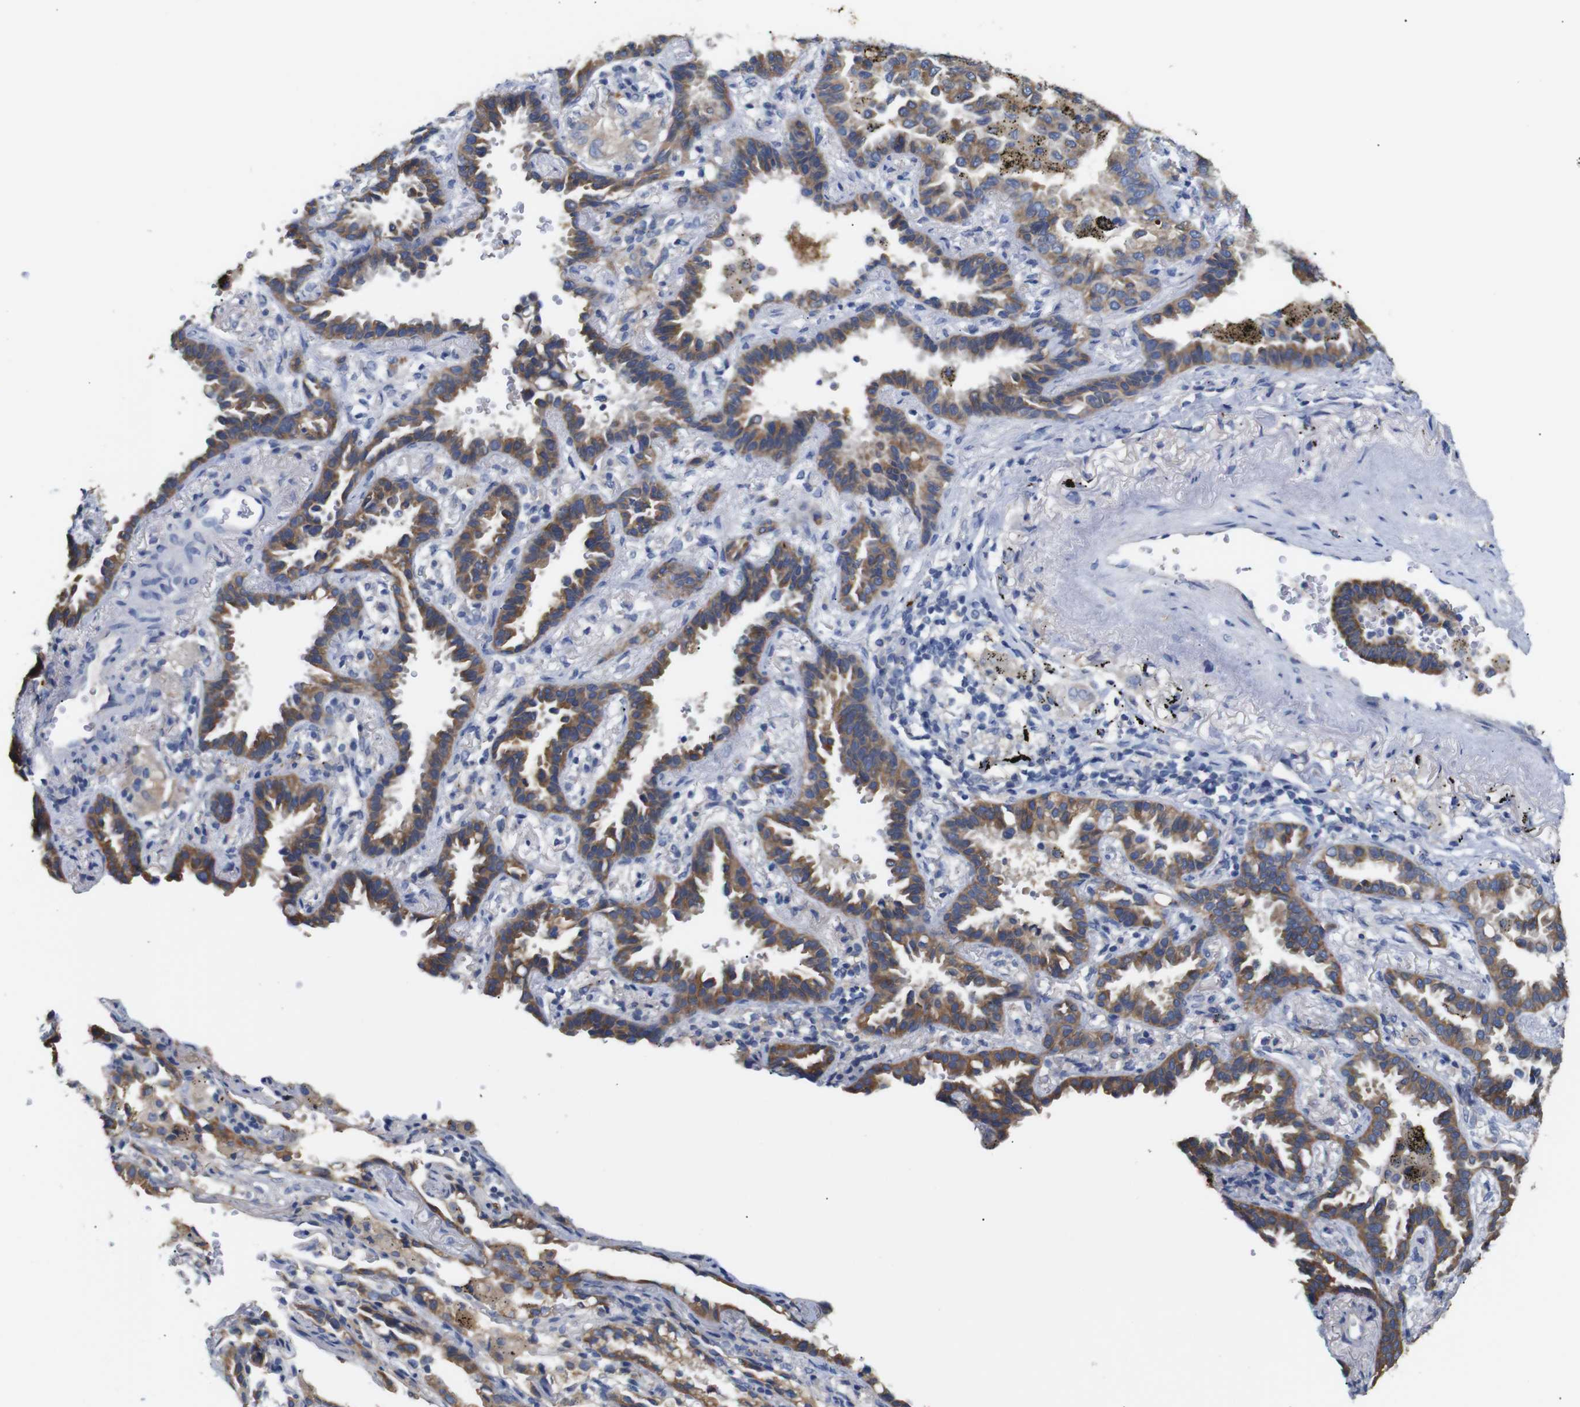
{"staining": {"intensity": "strong", "quantity": ">75%", "location": "cytoplasmic/membranous"}, "tissue": "lung cancer", "cell_type": "Tumor cells", "image_type": "cancer", "snomed": [{"axis": "morphology", "description": "Normal tissue, NOS"}, {"axis": "morphology", "description": "Adenocarcinoma, NOS"}, {"axis": "topography", "description": "Lung"}], "caption": "Immunohistochemistry of human lung adenocarcinoma displays high levels of strong cytoplasmic/membranous expression in about >75% of tumor cells.", "gene": "ALOX15", "patient": {"sex": "male", "age": 59}}